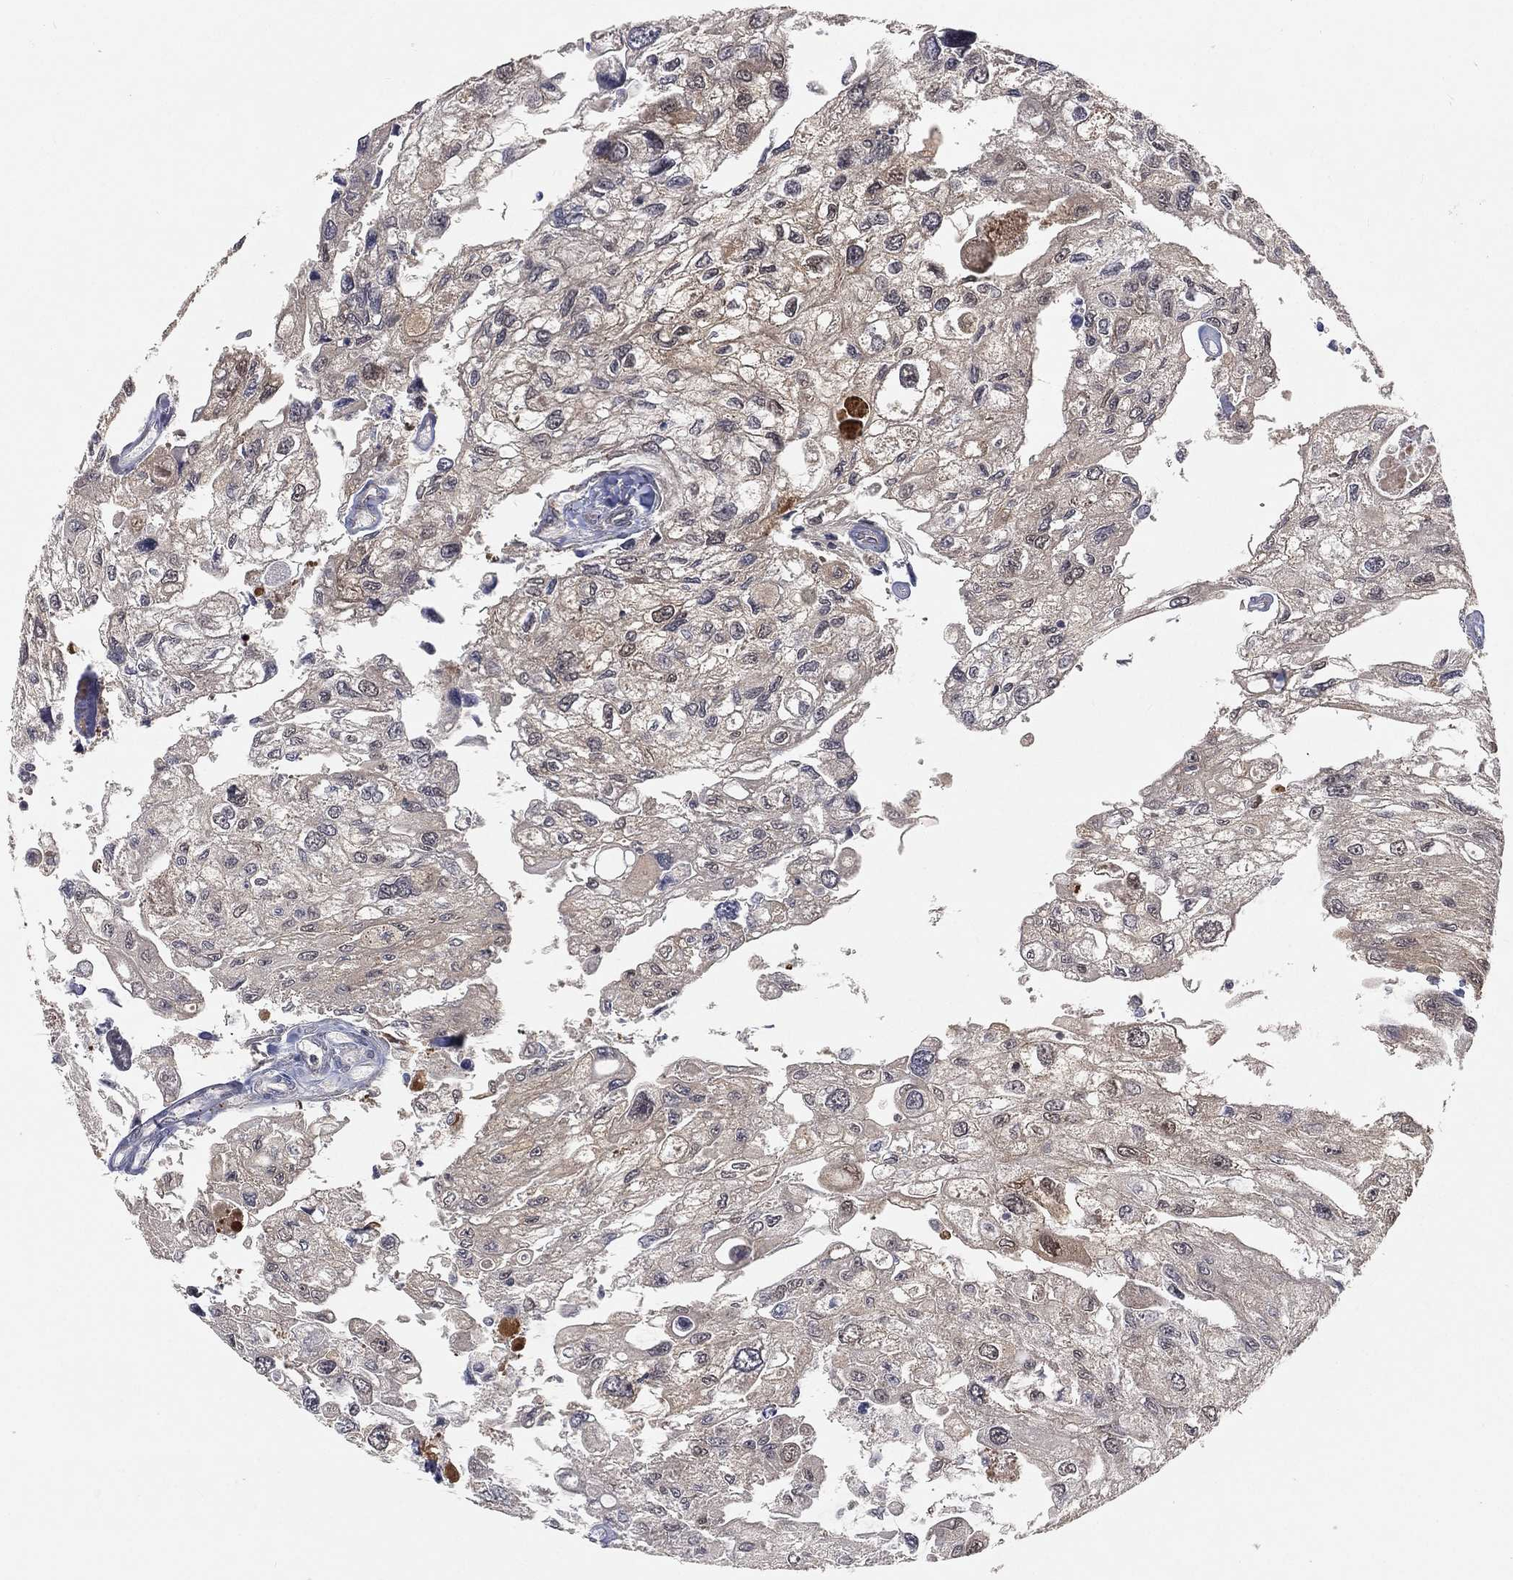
{"staining": {"intensity": "weak", "quantity": "25%-75%", "location": "cytoplasmic/membranous"}, "tissue": "urothelial cancer", "cell_type": "Tumor cells", "image_type": "cancer", "snomed": [{"axis": "morphology", "description": "Urothelial carcinoma, High grade"}, {"axis": "topography", "description": "Urinary bladder"}], "caption": "A high-resolution micrograph shows IHC staining of urothelial cancer, which demonstrates weak cytoplasmic/membranous positivity in about 25%-75% of tumor cells.", "gene": "MAPK1", "patient": {"sex": "male", "age": 59}}